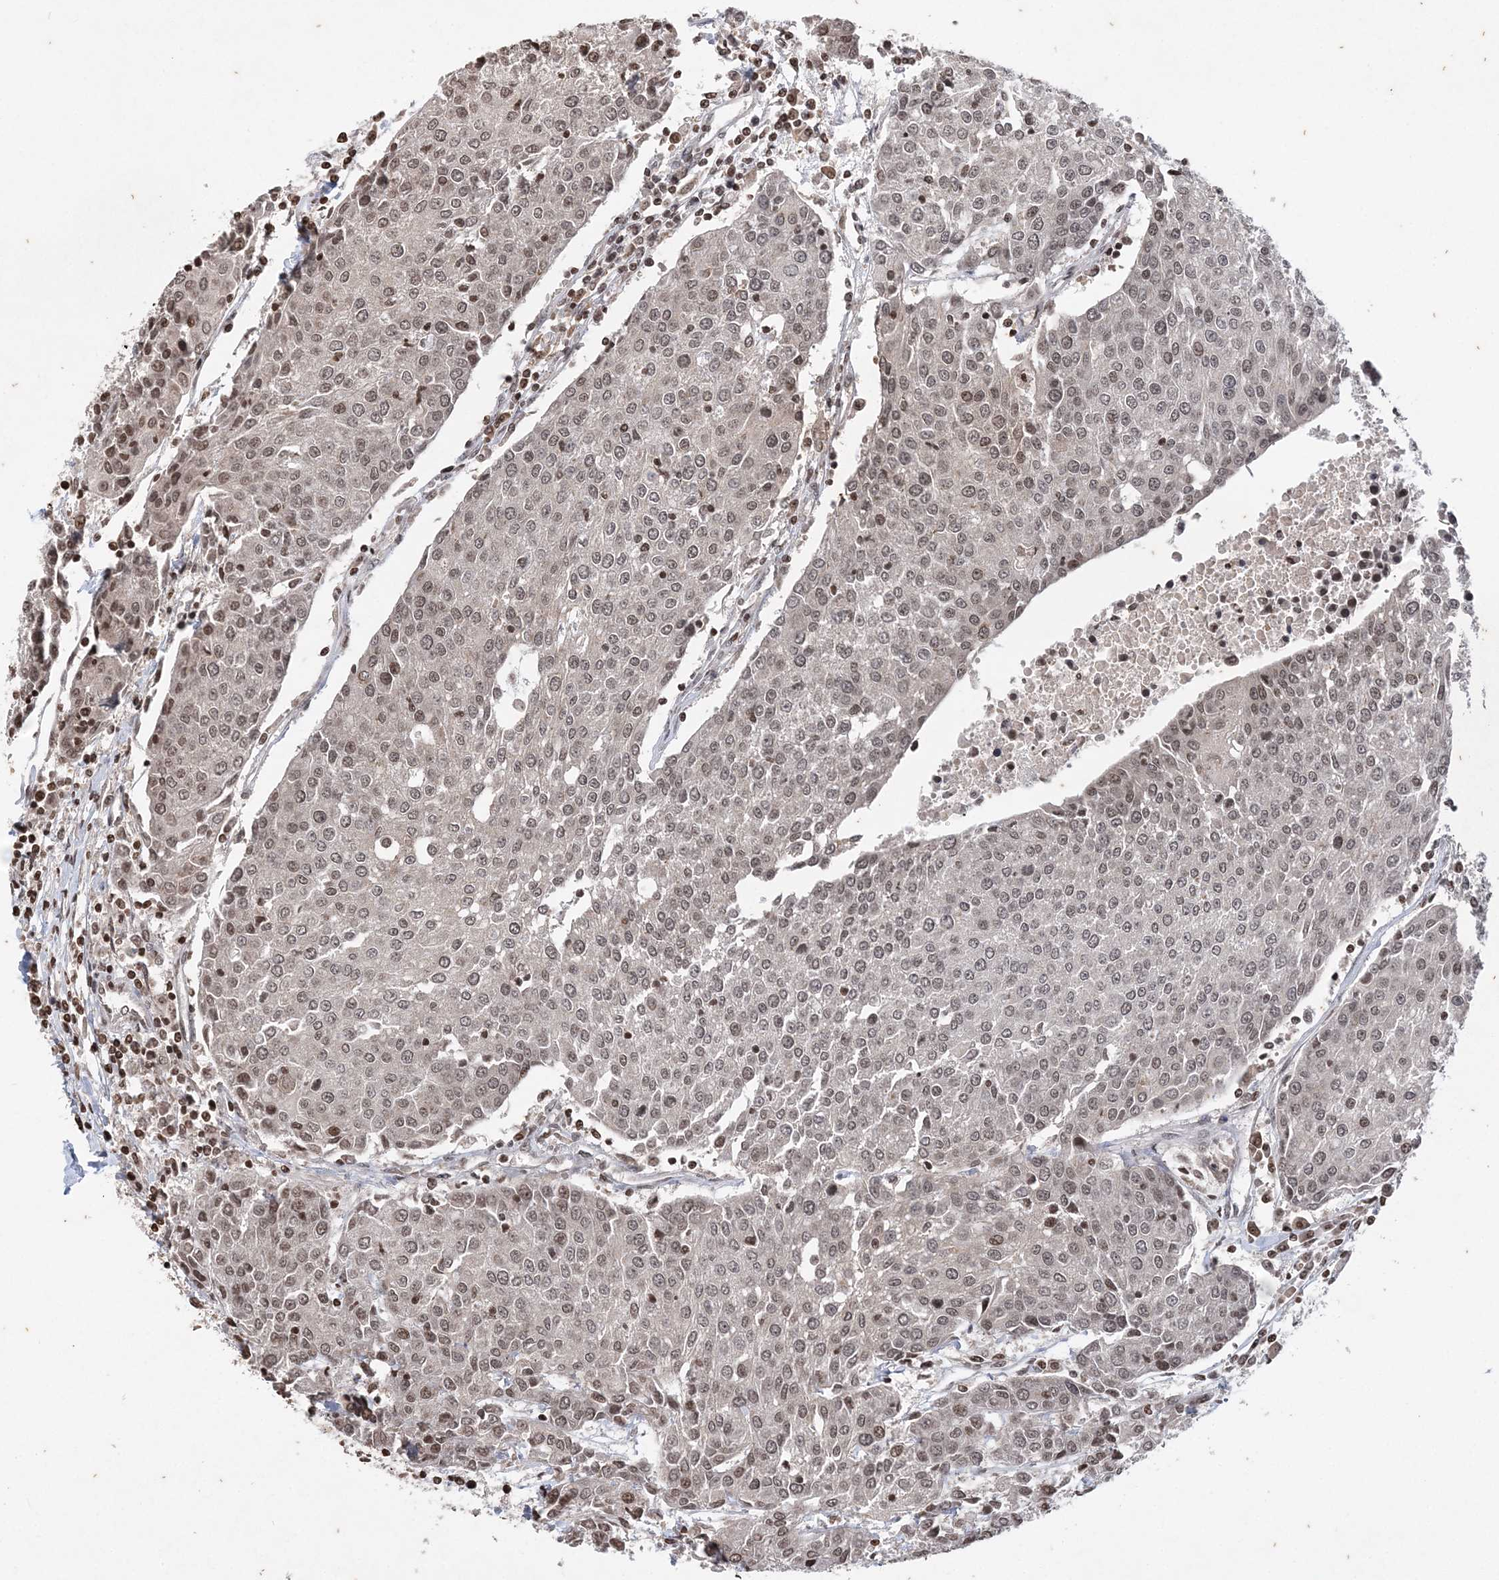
{"staining": {"intensity": "weak", "quantity": "25%-75%", "location": "nuclear"}, "tissue": "urothelial cancer", "cell_type": "Tumor cells", "image_type": "cancer", "snomed": [{"axis": "morphology", "description": "Urothelial carcinoma, High grade"}, {"axis": "topography", "description": "Urinary bladder"}], "caption": "This image displays IHC staining of high-grade urothelial carcinoma, with low weak nuclear expression in approximately 25%-75% of tumor cells.", "gene": "NEDD9", "patient": {"sex": "female", "age": 85}}